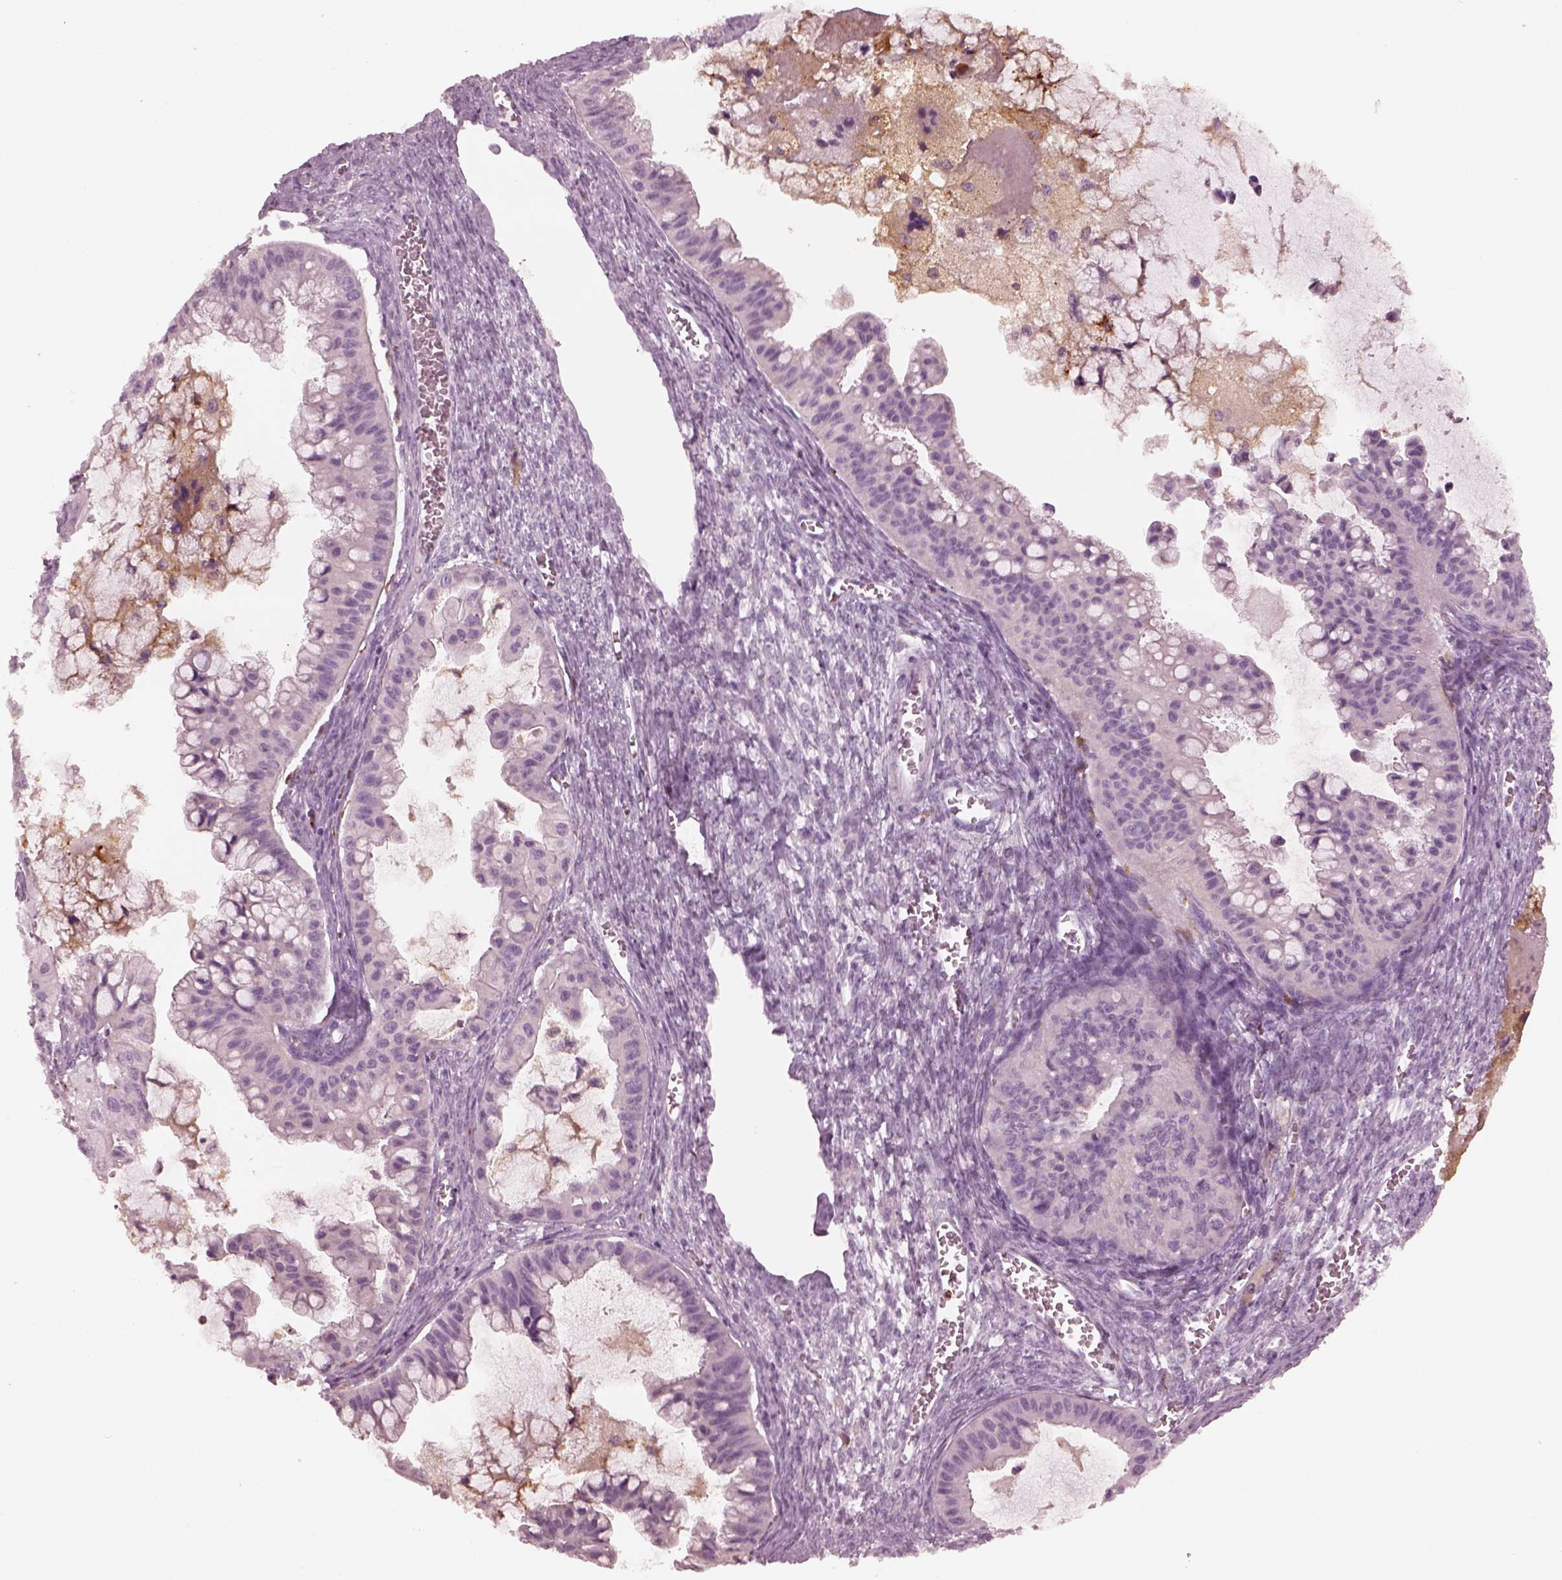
{"staining": {"intensity": "negative", "quantity": "none", "location": "none"}, "tissue": "ovarian cancer", "cell_type": "Tumor cells", "image_type": "cancer", "snomed": [{"axis": "morphology", "description": "Cystadenocarcinoma, mucinous, NOS"}, {"axis": "topography", "description": "Ovary"}], "caption": "Mucinous cystadenocarcinoma (ovarian) was stained to show a protein in brown. There is no significant positivity in tumor cells.", "gene": "SLAMF8", "patient": {"sex": "female", "age": 72}}